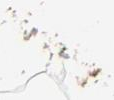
{"staining": {"intensity": "negative", "quantity": "none", "location": "none"}, "tissue": "adipose tissue", "cell_type": "Adipocytes", "image_type": "normal", "snomed": [{"axis": "morphology", "description": "Normal tissue, NOS"}, {"axis": "morphology", "description": "Duct carcinoma"}, {"axis": "topography", "description": "Breast"}, {"axis": "topography", "description": "Adipose tissue"}], "caption": "DAB (3,3'-diaminobenzidine) immunohistochemical staining of benign adipose tissue reveals no significant positivity in adipocytes.", "gene": "RAB3A", "patient": {"sex": "female", "age": 37}}